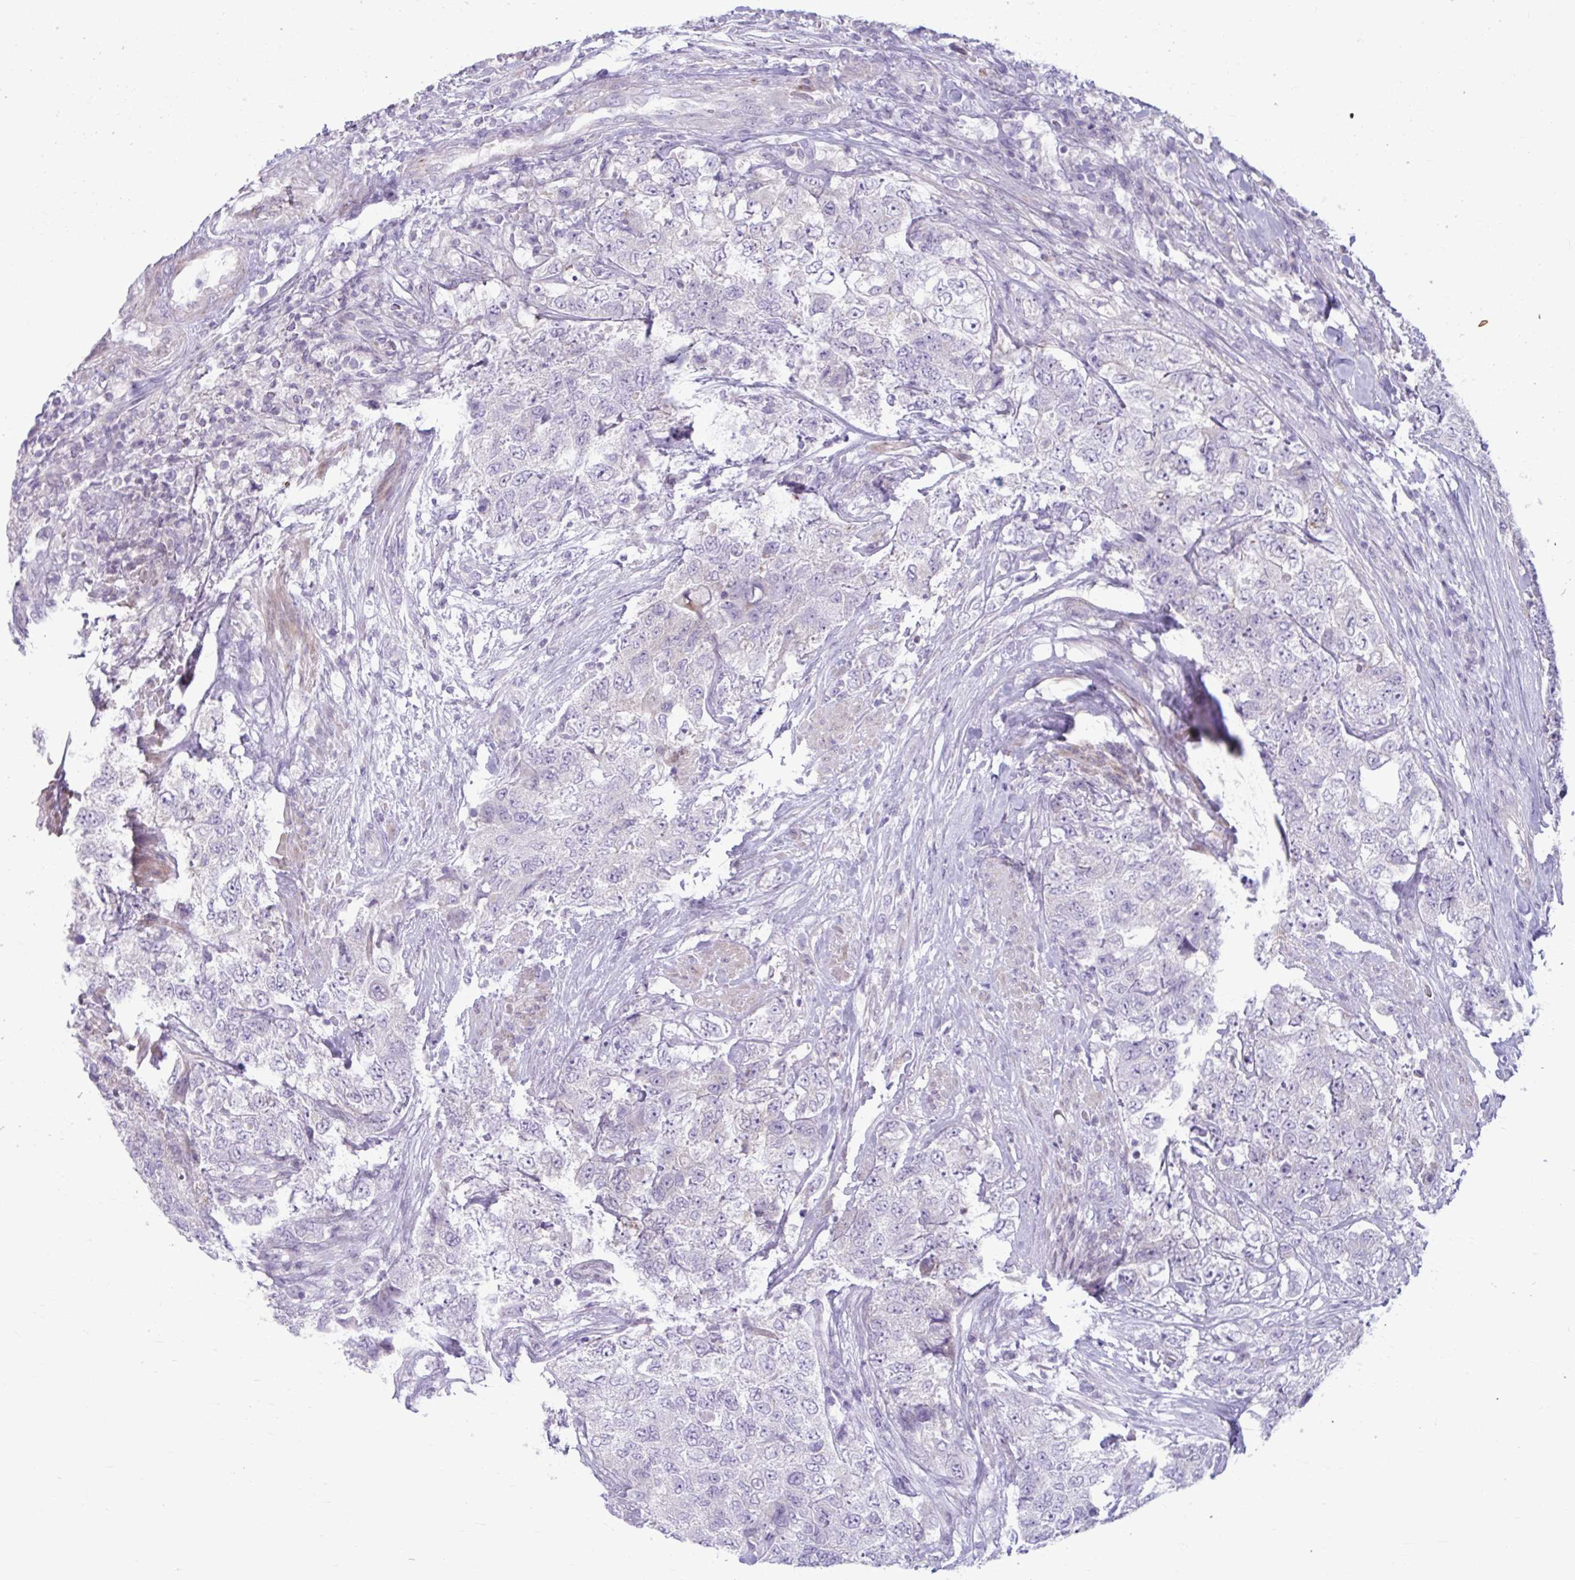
{"staining": {"intensity": "negative", "quantity": "none", "location": "none"}, "tissue": "urothelial cancer", "cell_type": "Tumor cells", "image_type": "cancer", "snomed": [{"axis": "morphology", "description": "Urothelial carcinoma, High grade"}, {"axis": "topography", "description": "Urinary bladder"}], "caption": "An immunohistochemistry image of urothelial cancer is shown. There is no staining in tumor cells of urothelial cancer.", "gene": "MSMO1", "patient": {"sex": "female", "age": 78}}